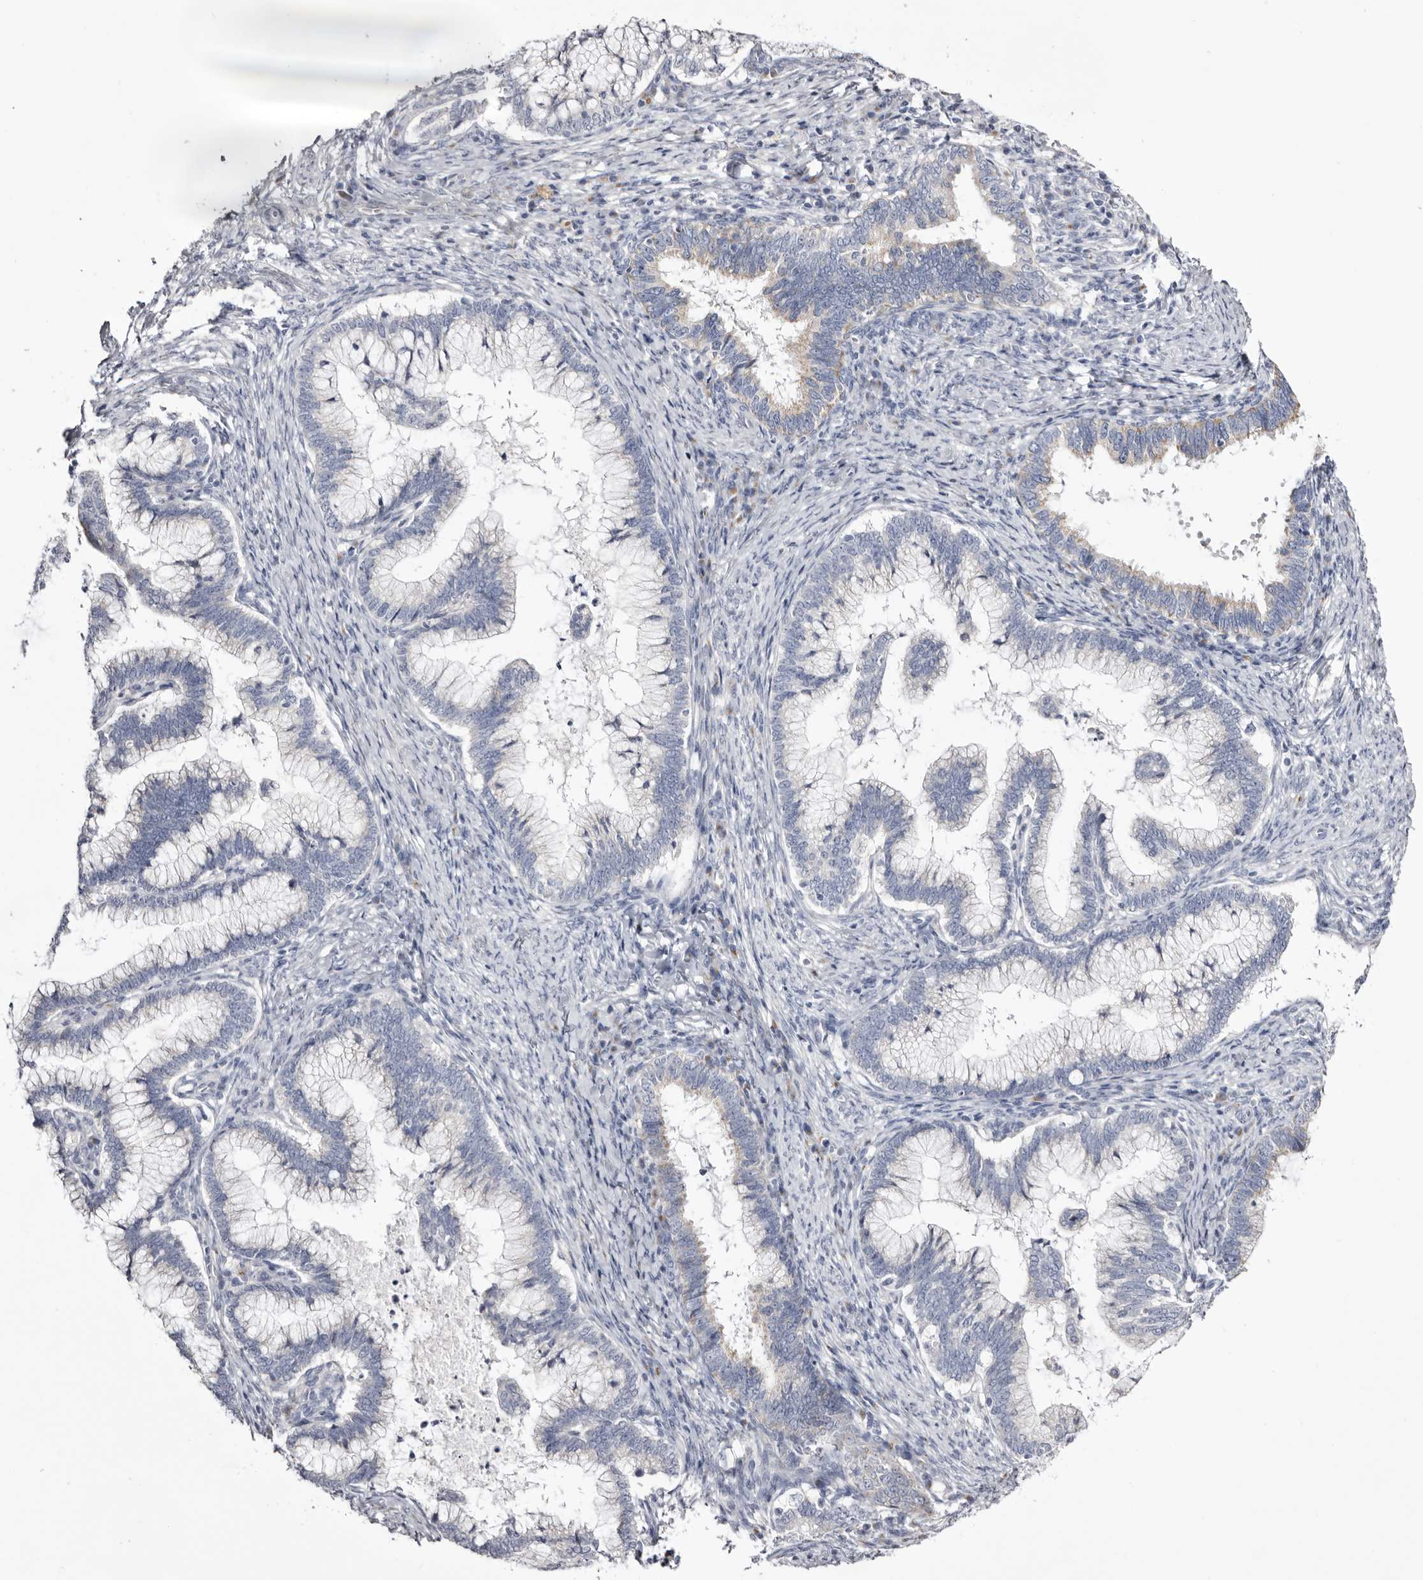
{"staining": {"intensity": "negative", "quantity": "none", "location": "none"}, "tissue": "cervical cancer", "cell_type": "Tumor cells", "image_type": "cancer", "snomed": [{"axis": "morphology", "description": "Adenocarcinoma, NOS"}, {"axis": "topography", "description": "Cervix"}], "caption": "Immunohistochemical staining of human cervical cancer shows no significant expression in tumor cells.", "gene": "CASQ1", "patient": {"sex": "female", "age": 36}}